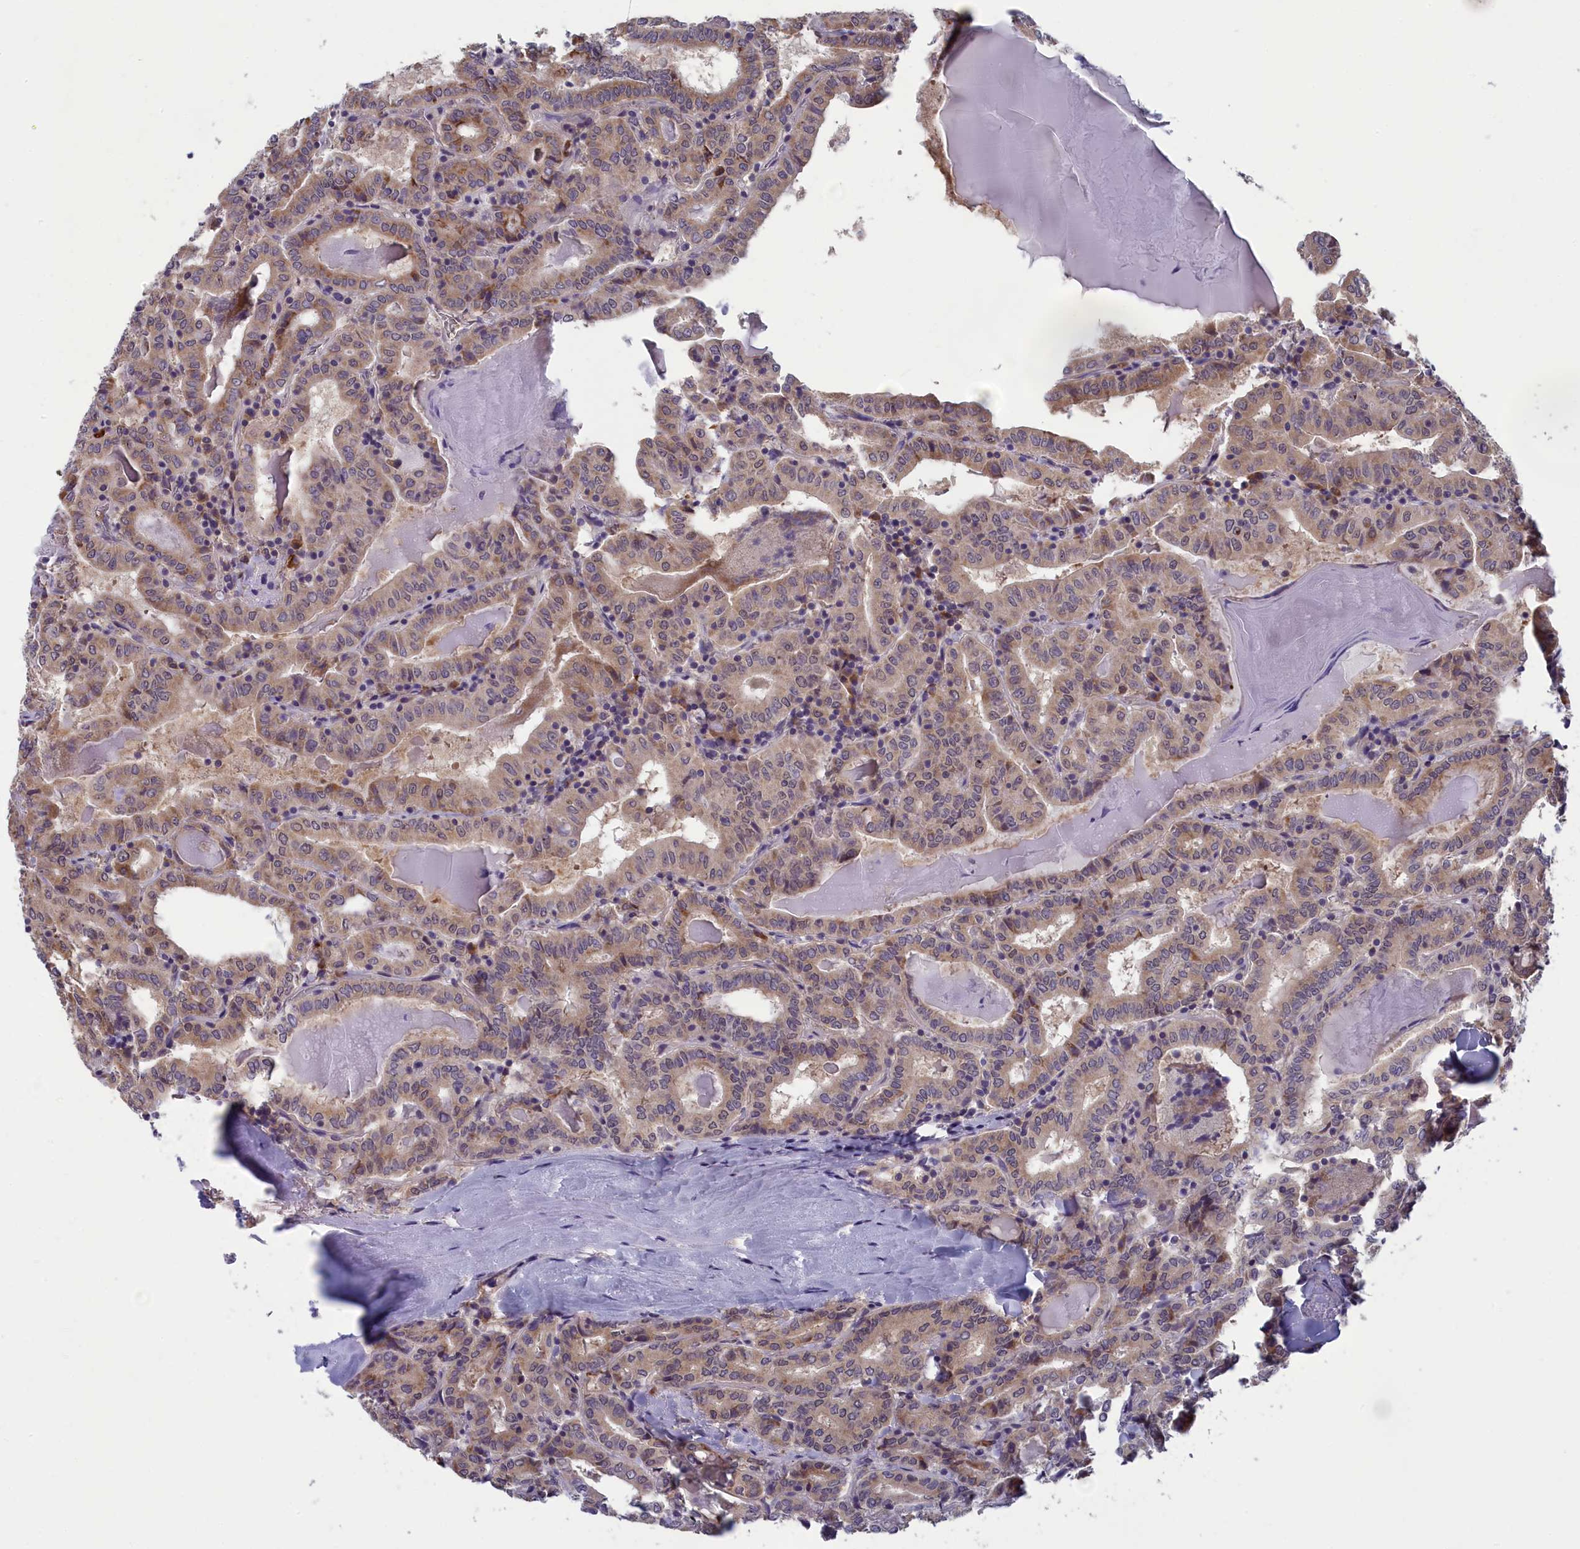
{"staining": {"intensity": "moderate", "quantity": "25%-75%", "location": "cytoplasmic/membranous"}, "tissue": "thyroid cancer", "cell_type": "Tumor cells", "image_type": "cancer", "snomed": [{"axis": "morphology", "description": "Papillary adenocarcinoma, NOS"}, {"axis": "topography", "description": "Thyroid gland"}], "caption": "Moderate cytoplasmic/membranous positivity for a protein is seen in approximately 25%-75% of tumor cells of thyroid cancer (papillary adenocarcinoma) using immunohistochemistry (IHC).", "gene": "MRI1", "patient": {"sex": "female", "age": 72}}